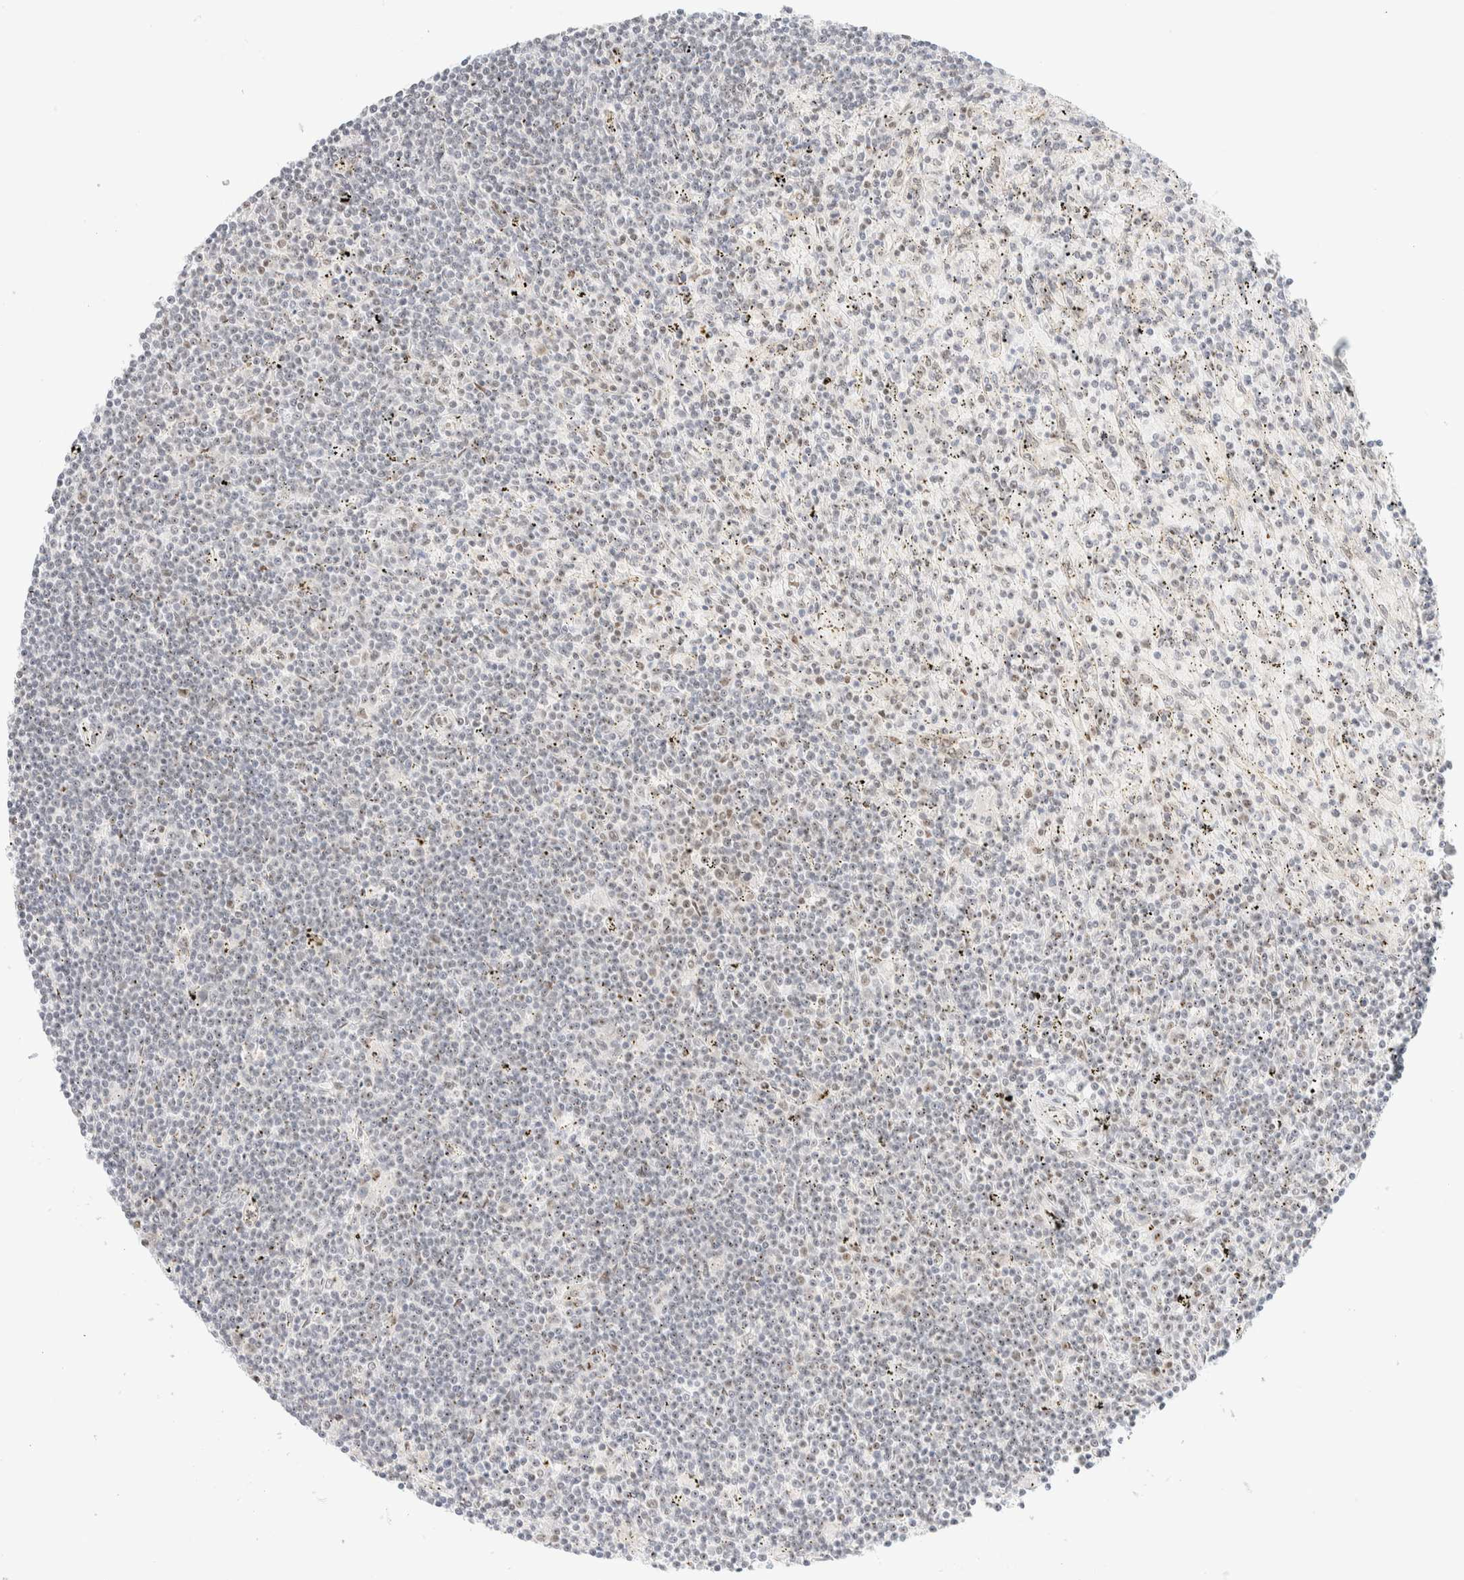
{"staining": {"intensity": "weak", "quantity": "<25%", "location": "nuclear"}, "tissue": "lymphoma", "cell_type": "Tumor cells", "image_type": "cancer", "snomed": [{"axis": "morphology", "description": "Malignant lymphoma, non-Hodgkin's type, Low grade"}, {"axis": "topography", "description": "Spleen"}], "caption": "Photomicrograph shows no significant protein positivity in tumor cells of low-grade malignant lymphoma, non-Hodgkin's type.", "gene": "PYGO2", "patient": {"sex": "male", "age": 76}}